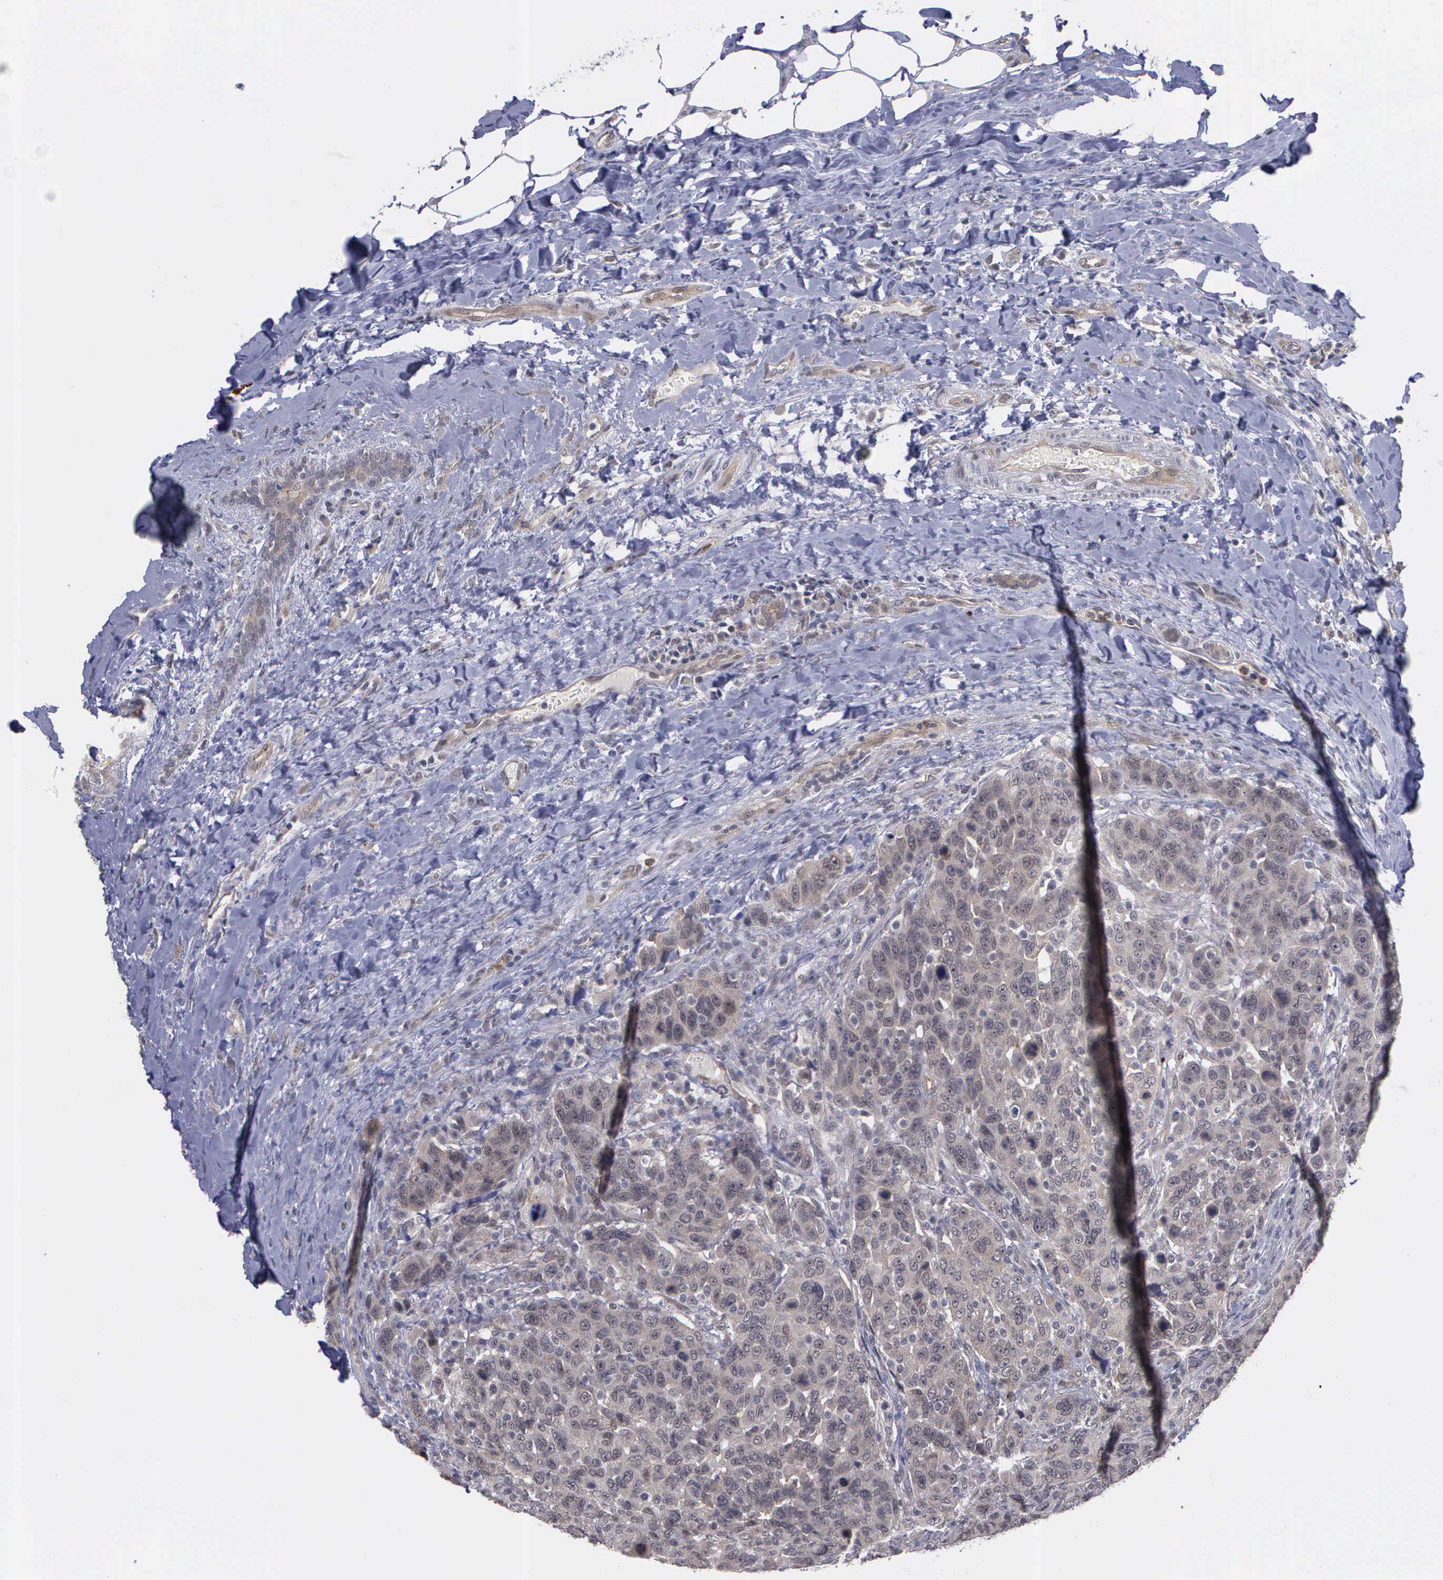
{"staining": {"intensity": "weak", "quantity": ">75%", "location": "cytoplasmic/membranous,nuclear"}, "tissue": "breast cancer", "cell_type": "Tumor cells", "image_type": "cancer", "snomed": [{"axis": "morphology", "description": "Duct carcinoma"}, {"axis": "topography", "description": "Breast"}], "caption": "Immunohistochemistry histopathology image of breast intraductal carcinoma stained for a protein (brown), which demonstrates low levels of weak cytoplasmic/membranous and nuclear expression in approximately >75% of tumor cells.", "gene": "MAP3K9", "patient": {"sex": "female", "age": 37}}